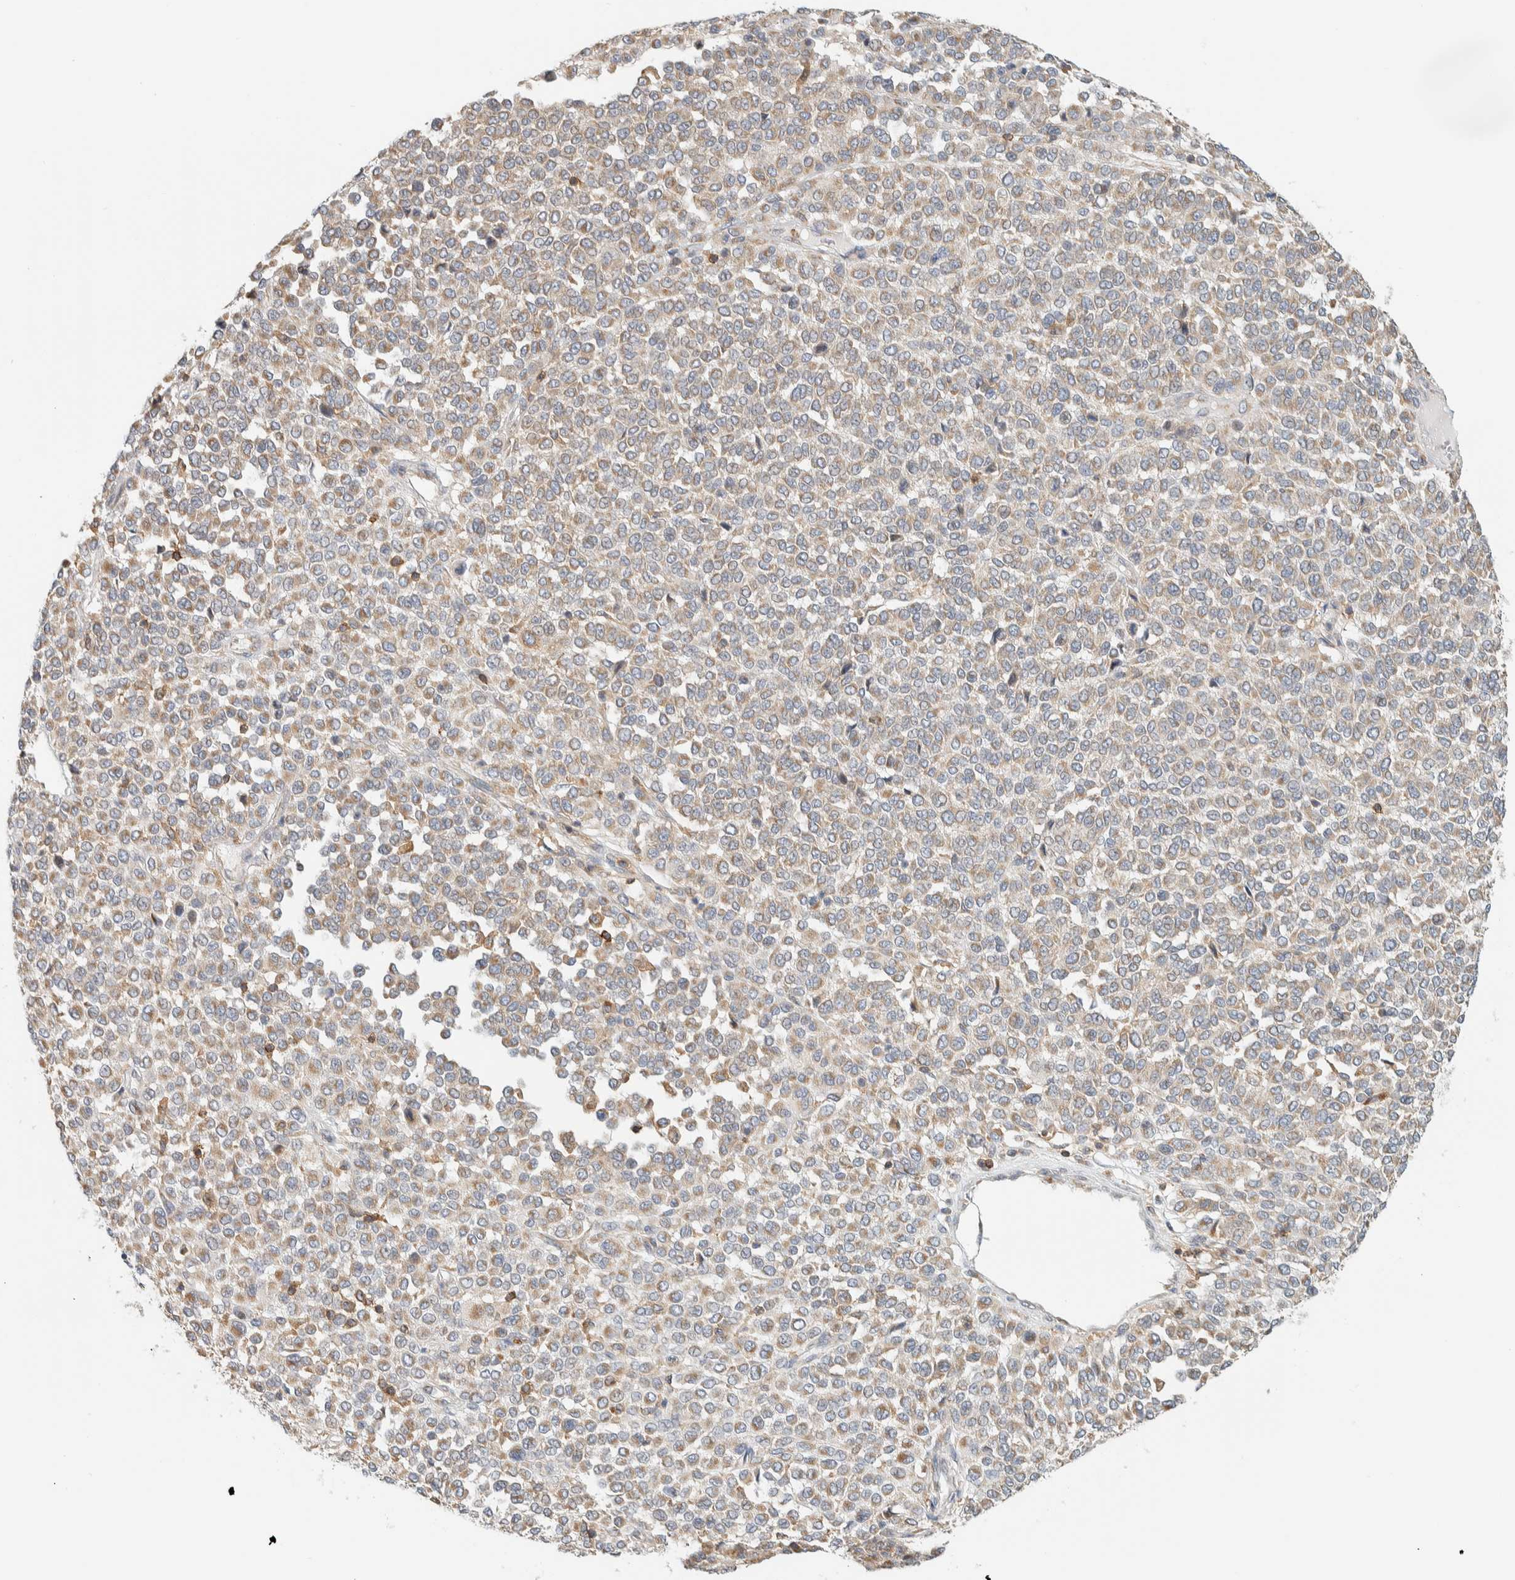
{"staining": {"intensity": "weak", "quantity": ">75%", "location": "cytoplasmic/membranous"}, "tissue": "melanoma", "cell_type": "Tumor cells", "image_type": "cancer", "snomed": [{"axis": "morphology", "description": "Malignant melanoma, Metastatic site"}, {"axis": "topography", "description": "Pancreas"}], "caption": "High-magnification brightfield microscopy of melanoma stained with DAB (3,3'-diaminobenzidine) (brown) and counterstained with hematoxylin (blue). tumor cells exhibit weak cytoplasmic/membranous expression is identified in approximately>75% of cells. (Brightfield microscopy of DAB IHC at high magnification).", "gene": "CCDC57", "patient": {"sex": "female", "age": 30}}